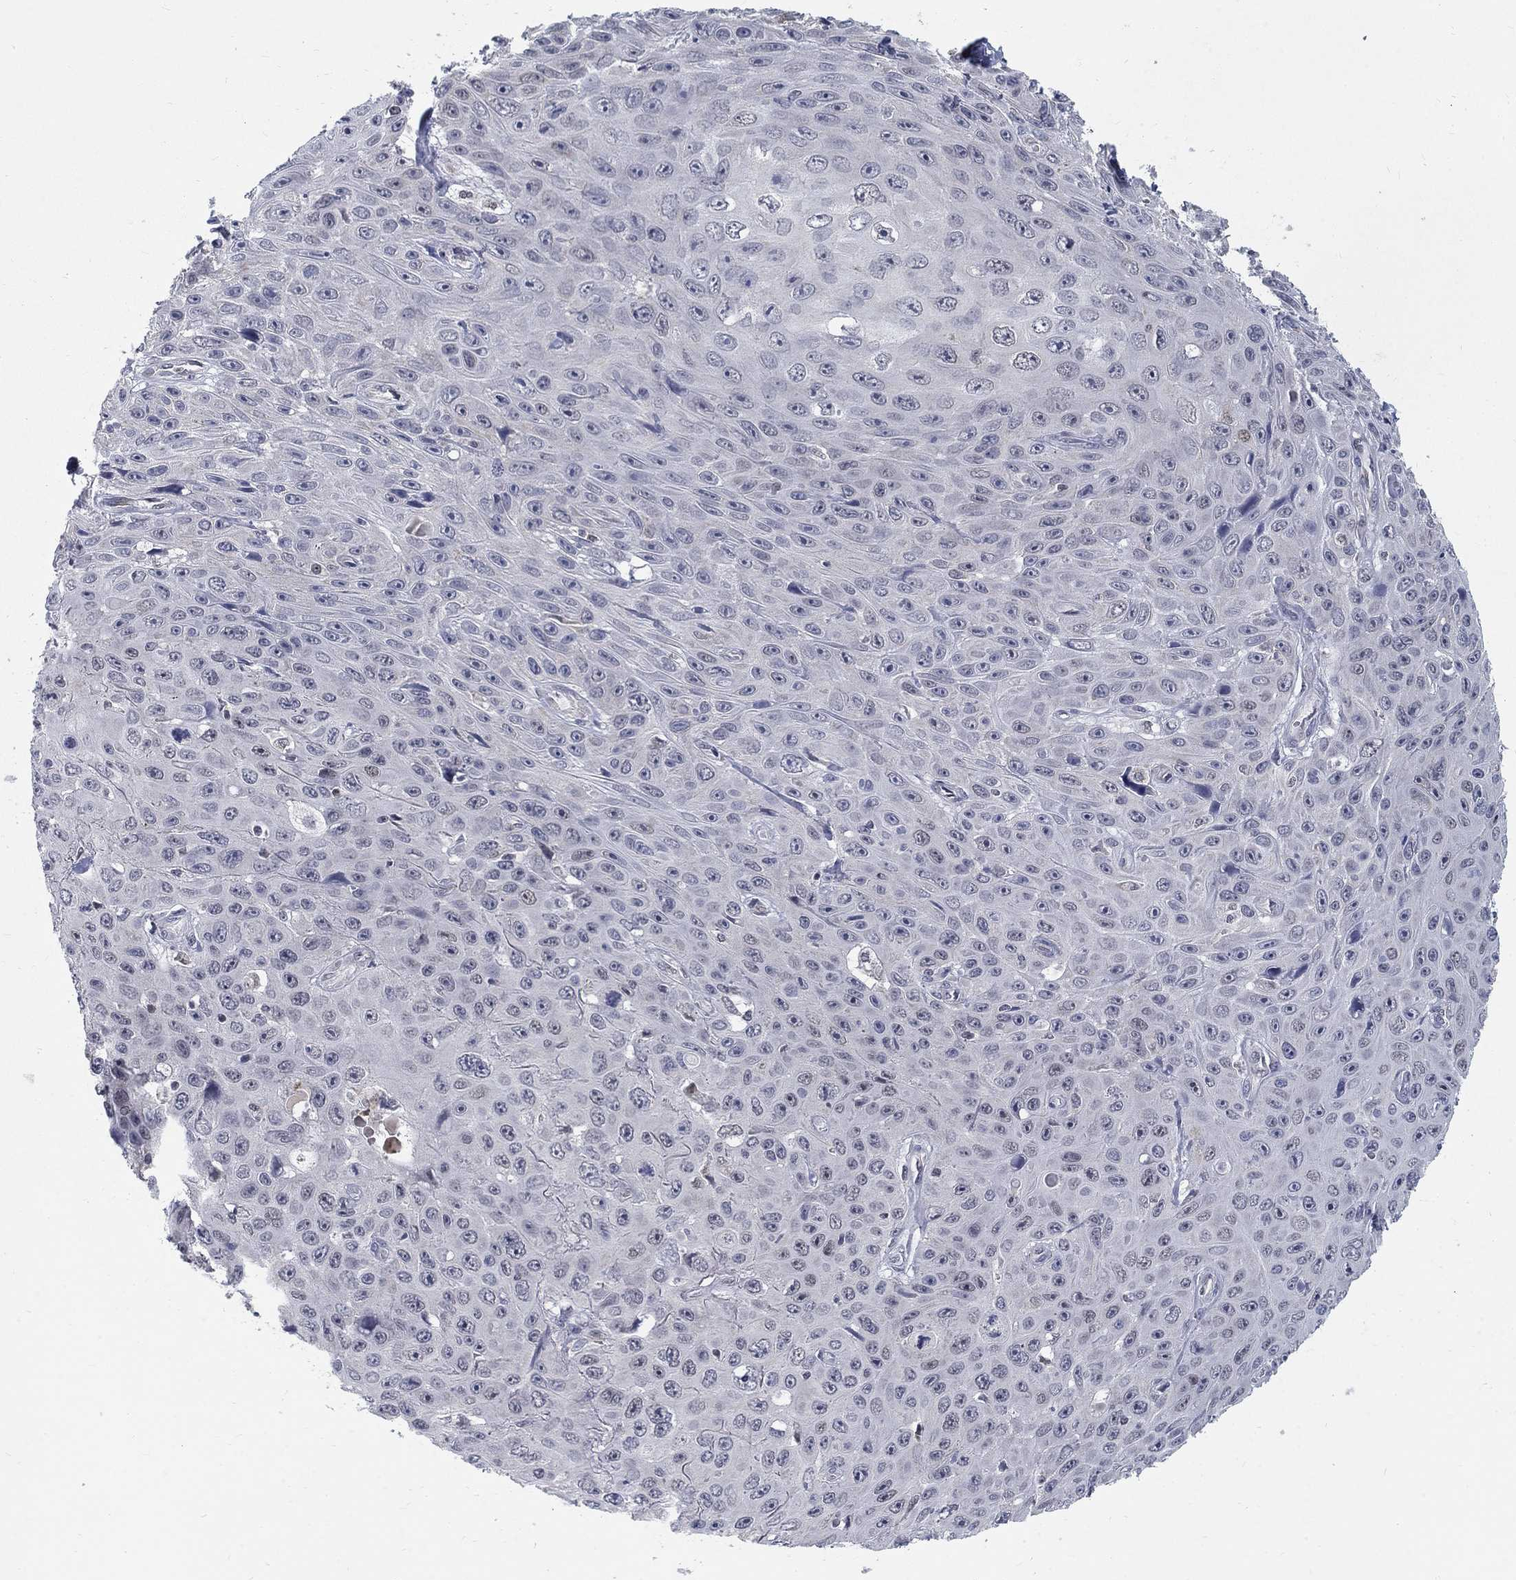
{"staining": {"intensity": "negative", "quantity": "none", "location": "none"}, "tissue": "skin cancer", "cell_type": "Tumor cells", "image_type": "cancer", "snomed": [{"axis": "morphology", "description": "Squamous cell carcinoma, NOS"}, {"axis": "topography", "description": "Skin"}], "caption": "The micrograph exhibits no staining of tumor cells in skin cancer (squamous cell carcinoma).", "gene": "GCFC2", "patient": {"sex": "male", "age": 82}}